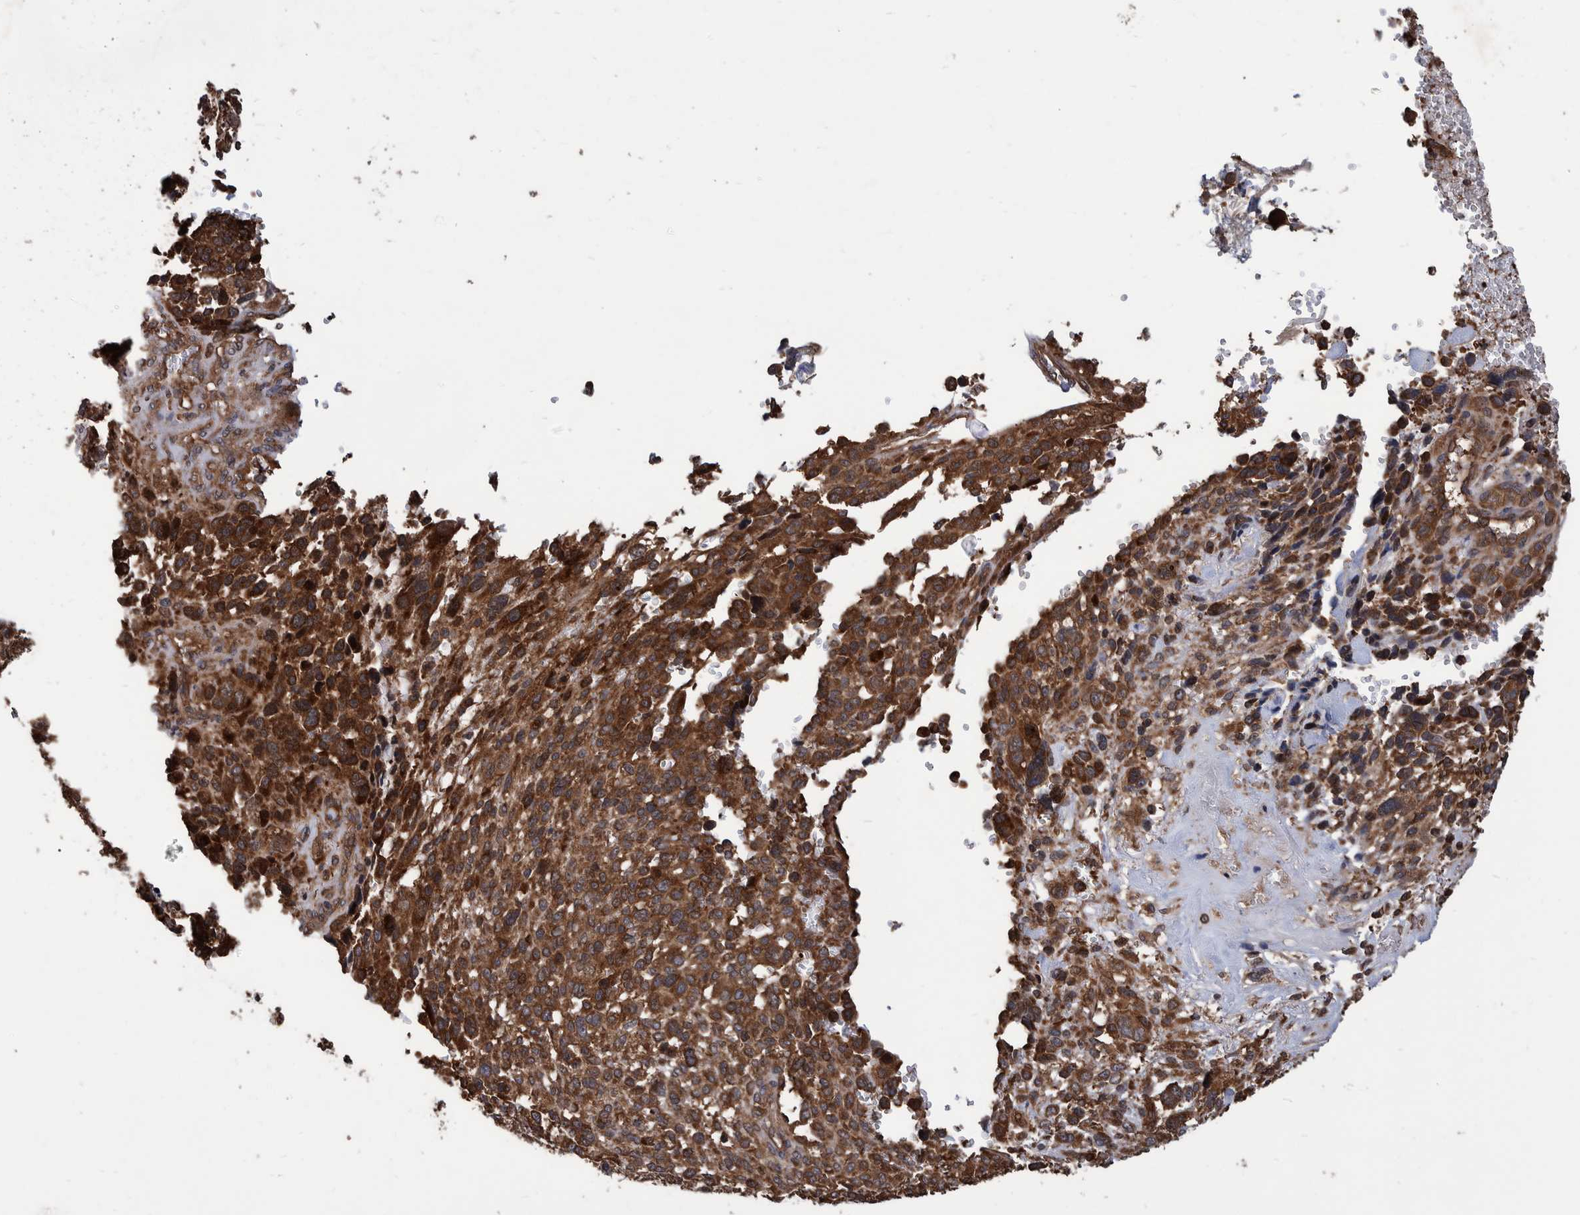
{"staining": {"intensity": "strong", "quantity": ">75%", "location": "cytoplasmic/membranous"}, "tissue": "melanoma", "cell_type": "Tumor cells", "image_type": "cancer", "snomed": [{"axis": "morphology", "description": "Malignant melanoma, NOS"}, {"axis": "topography", "description": "Skin"}], "caption": "A histopathology image showing strong cytoplasmic/membranous positivity in approximately >75% of tumor cells in malignant melanoma, as visualized by brown immunohistochemical staining.", "gene": "VBP1", "patient": {"sex": "female", "age": 55}}